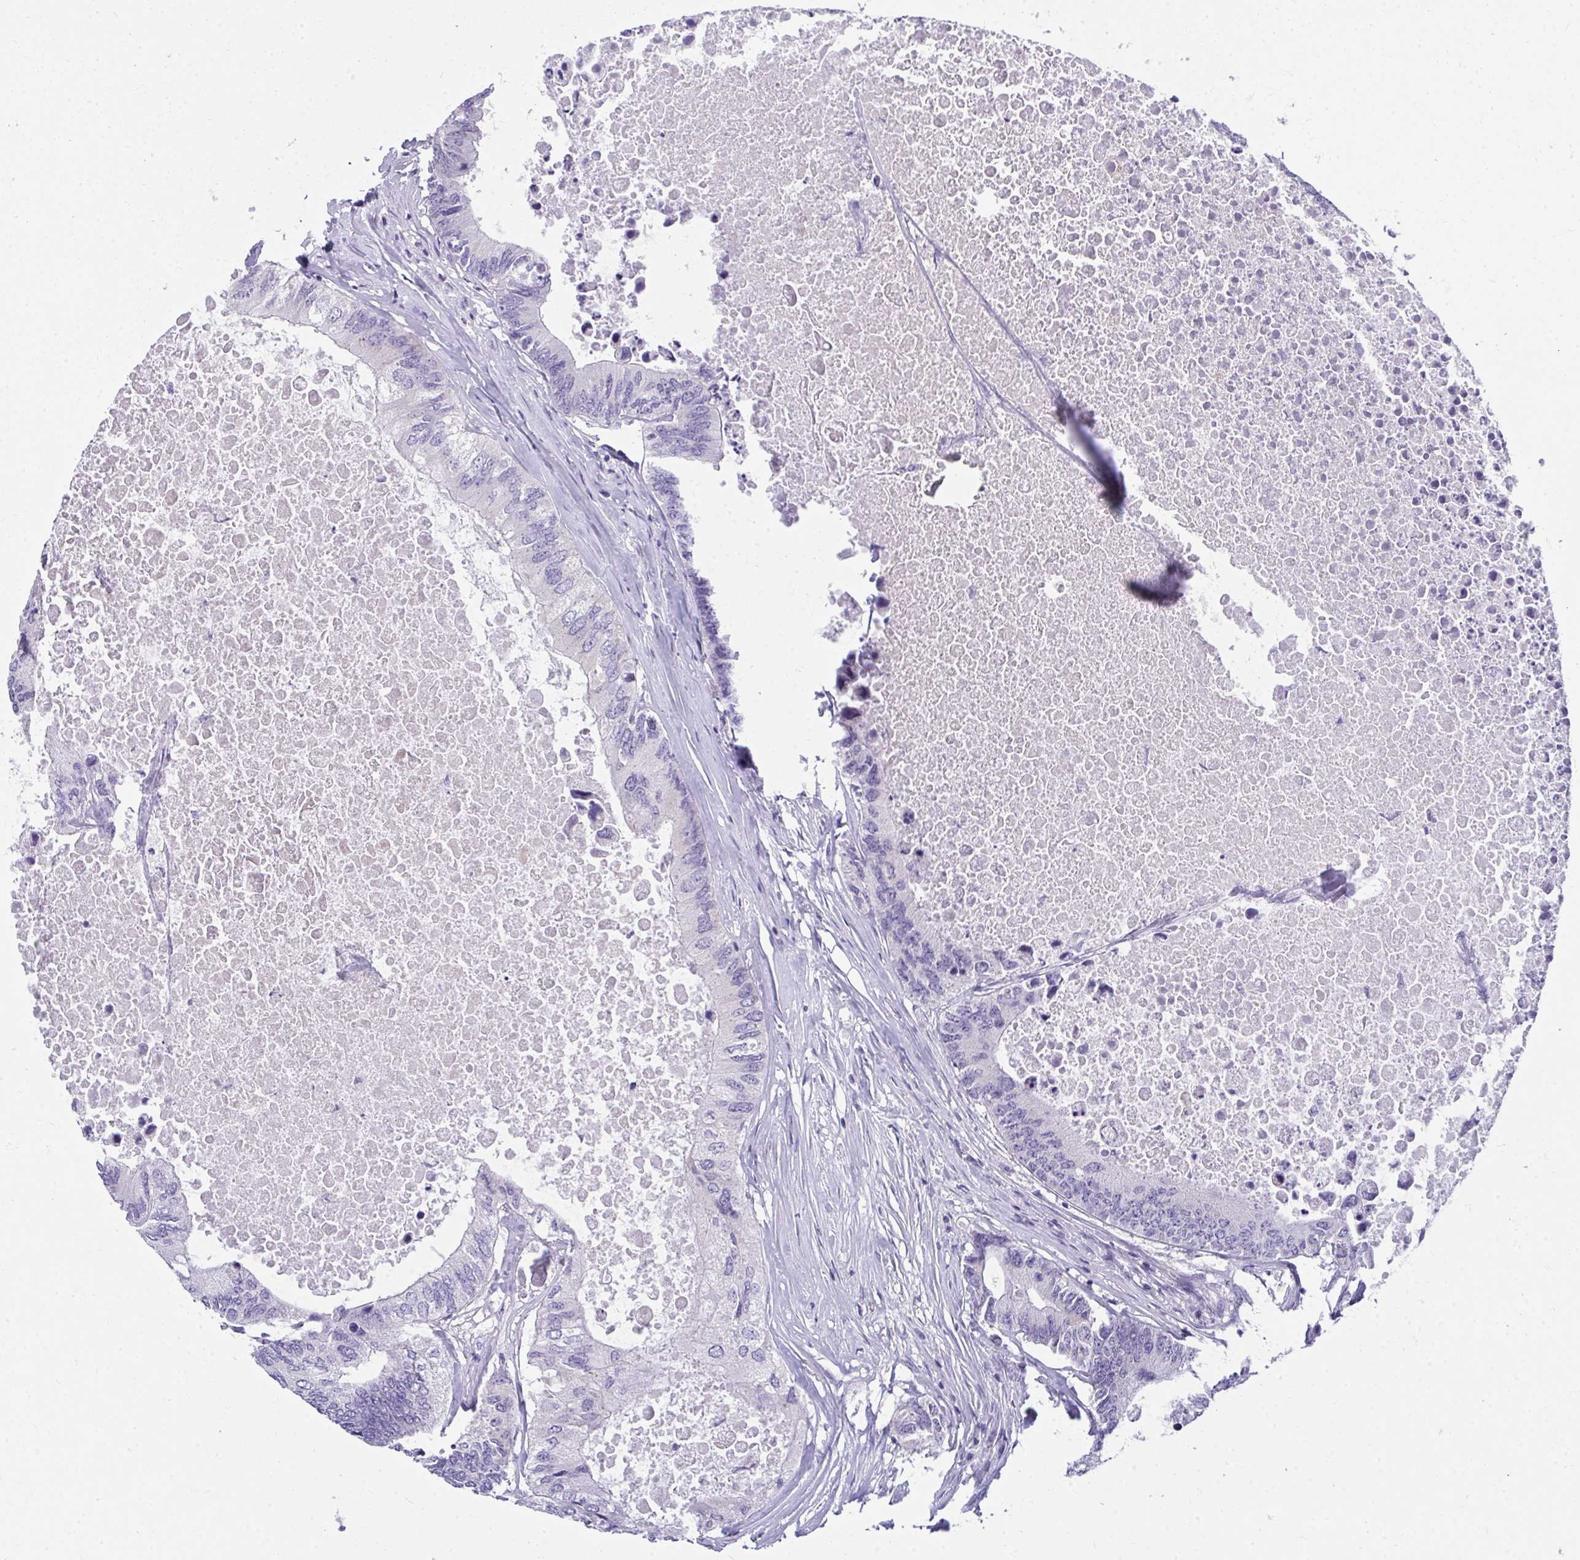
{"staining": {"intensity": "negative", "quantity": "none", "location": "none"}, "tissue": "colorectal cancer", "cell_type": "Tumor cells", "image_type": "cancer", "snomed": [{"axis": "morphology", "description": "Adenocarcinoma, NOS"}, {"axis": "topography", "description": "Colon"}], "caption": "IHC of human colorectal cancer shows no expression in tumor cells. (DAB immunohistochemistry (IHC) visualized using brightfield microscopy, high magnification).", "gene": "TSBP1", "patient": {"sex": "male", "age": 71}}